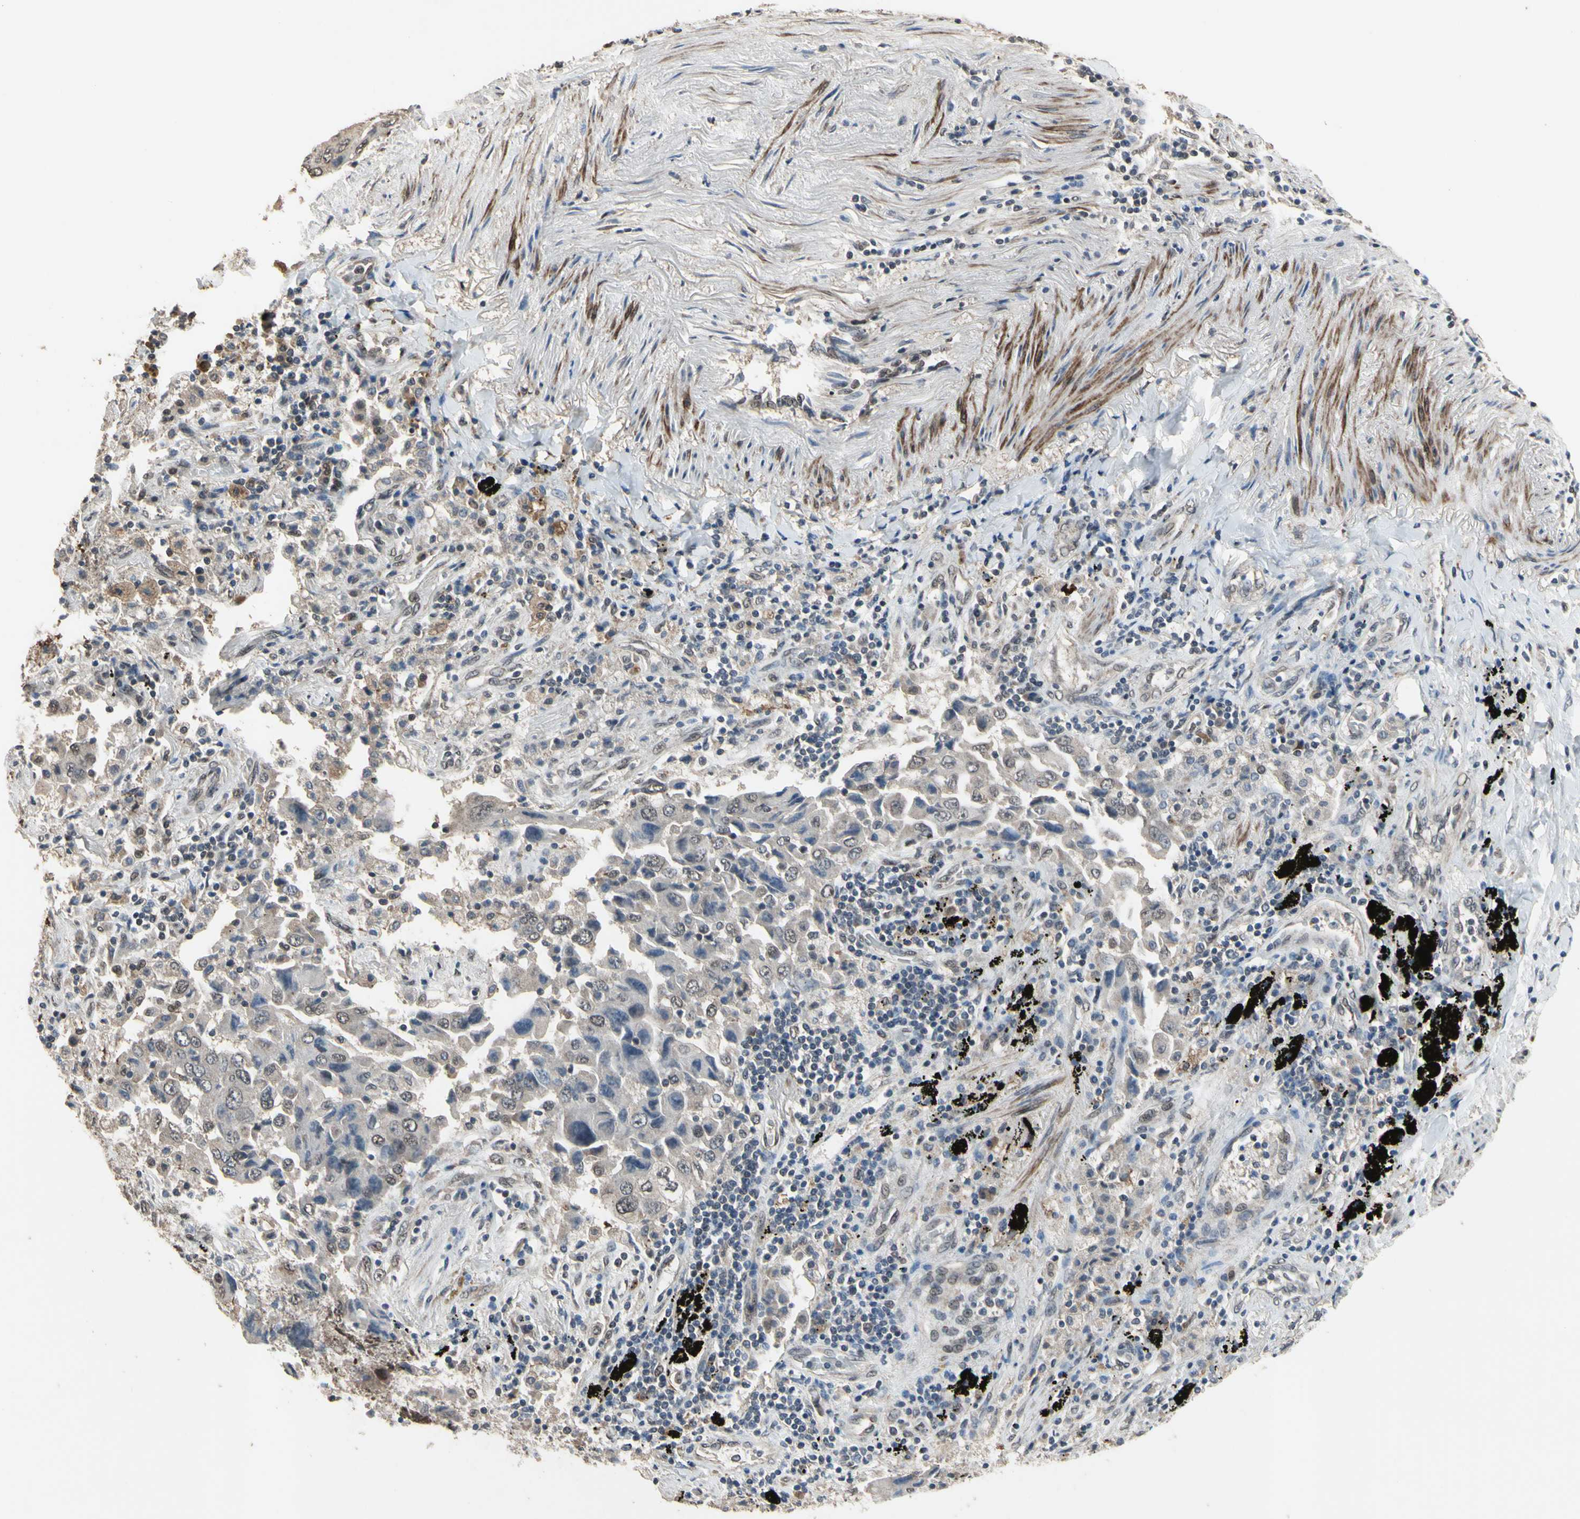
{"staining": {"intensity": "weak", "quantity": "<25%", "location": "cytoplasmic/membranous,nuclear"}, "tissue": "lung cancer", "cell_type": "Tumor cells", "image_type": "cancer", "snomed": [{"axis": "morphology", "description": "Adenocarcinoma, NOS"}, {"axis": "topography", "description": "Lung"}], "caption": "Human adenocarcinoma (lung) stained for a protein using IHC exhibits no expression in tumor cells.", "gene": "ZNF174", "patient": {"sex": "female", "age": 65}}